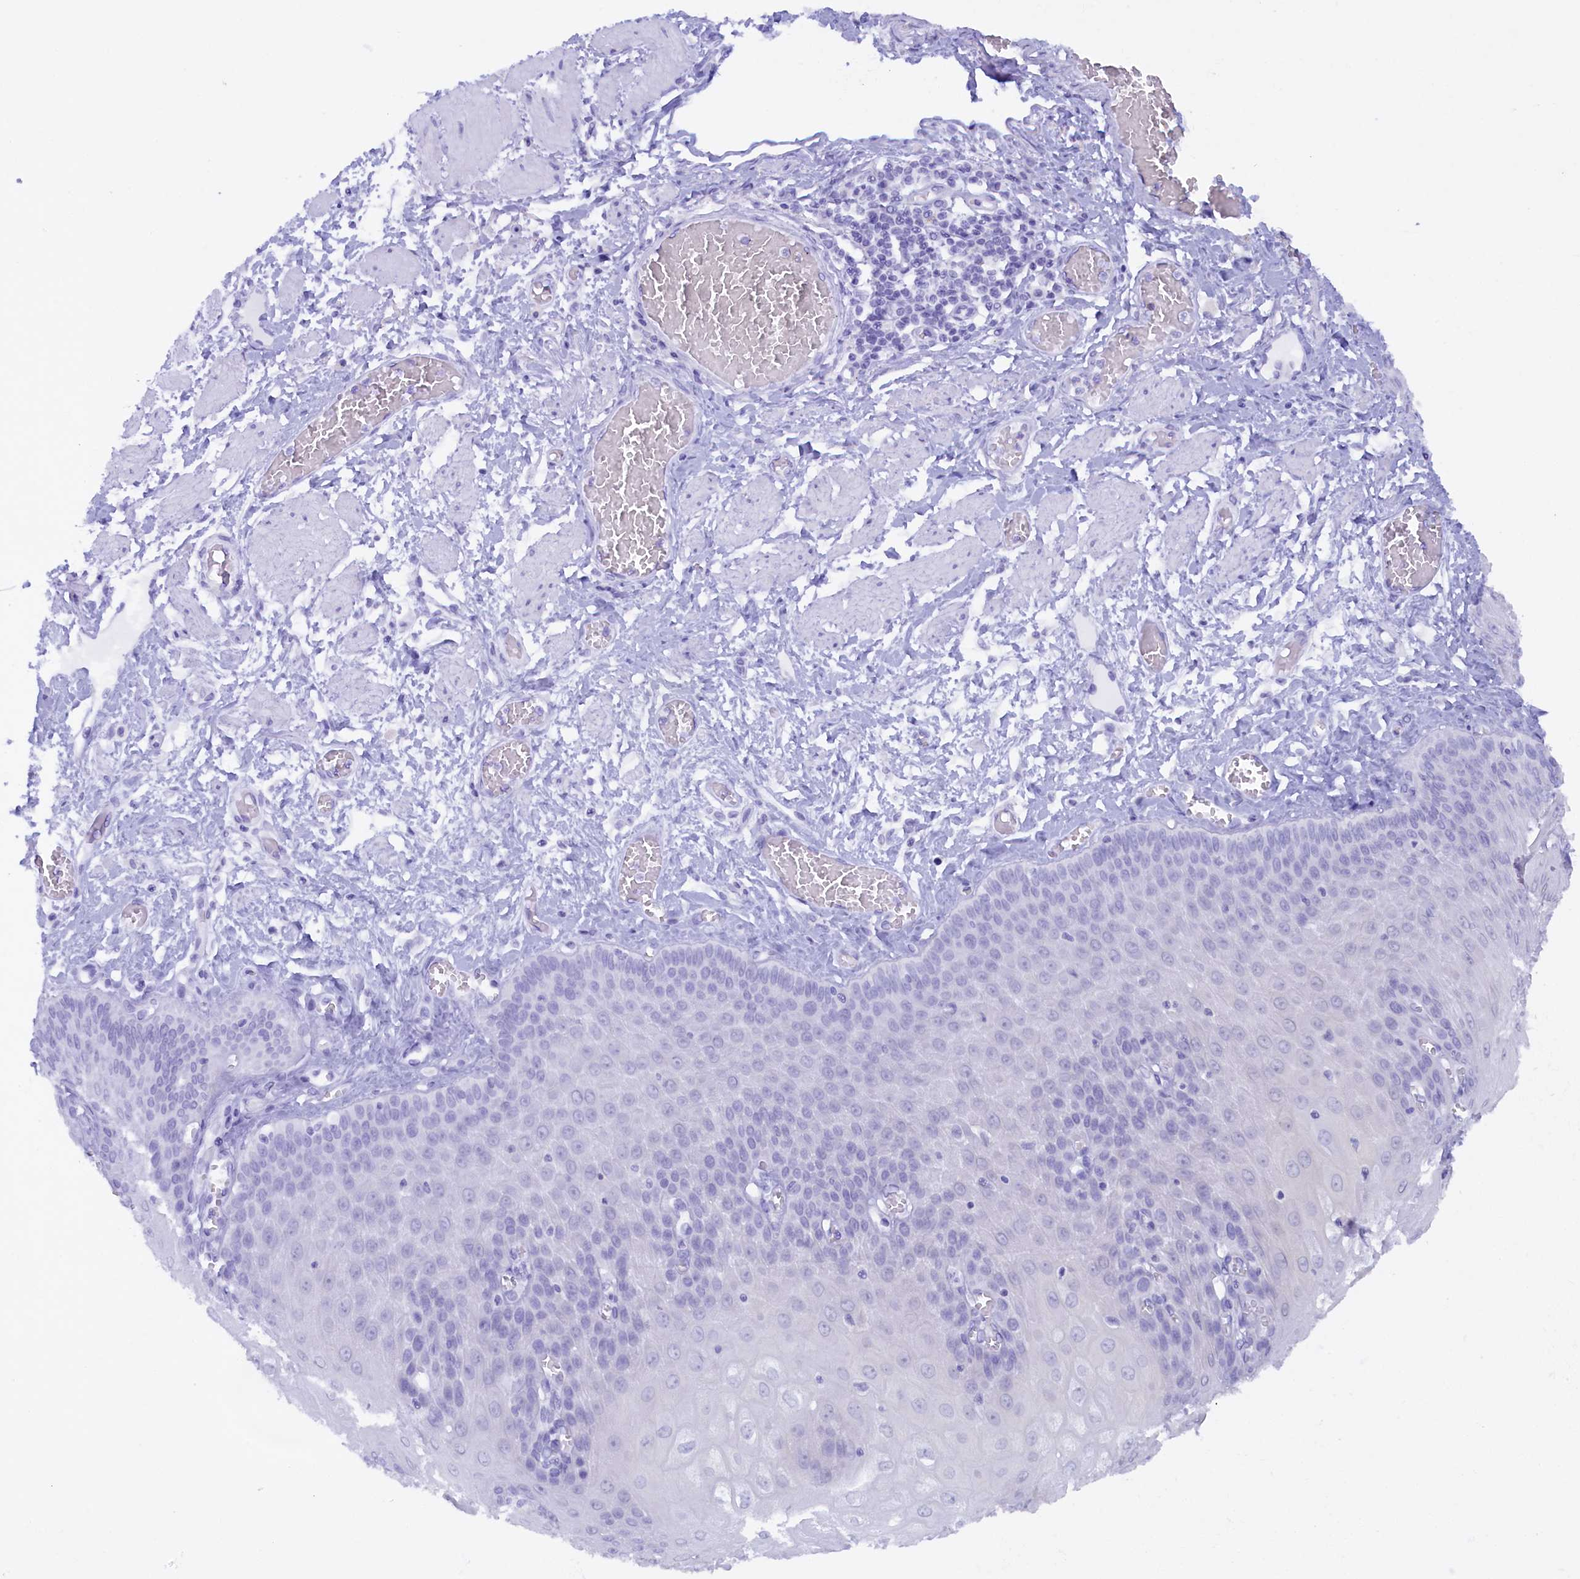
{"staining": {"intensity": "negative", "quantity": "none", "location": "none"}, "tissue": "esophagus", "cell_type": "Squamous epithelial cells", "image_type": "normal", "snomed": [{"axis": "morphology", "description": "Normal tissue, NOS"}, {"axis": "topography", "description": "Esophagus"}], "caption": "Protein analysis of benign esophagus demonstrates no significant expression in squamous epithelial cells. (Stains: DAB IHC with hematoxylin counter stain, Microscopy: brightfield microscopy at high magnification).", "gene": "ZSWIM4", "patient": {"sex": "male", "age": 60}}